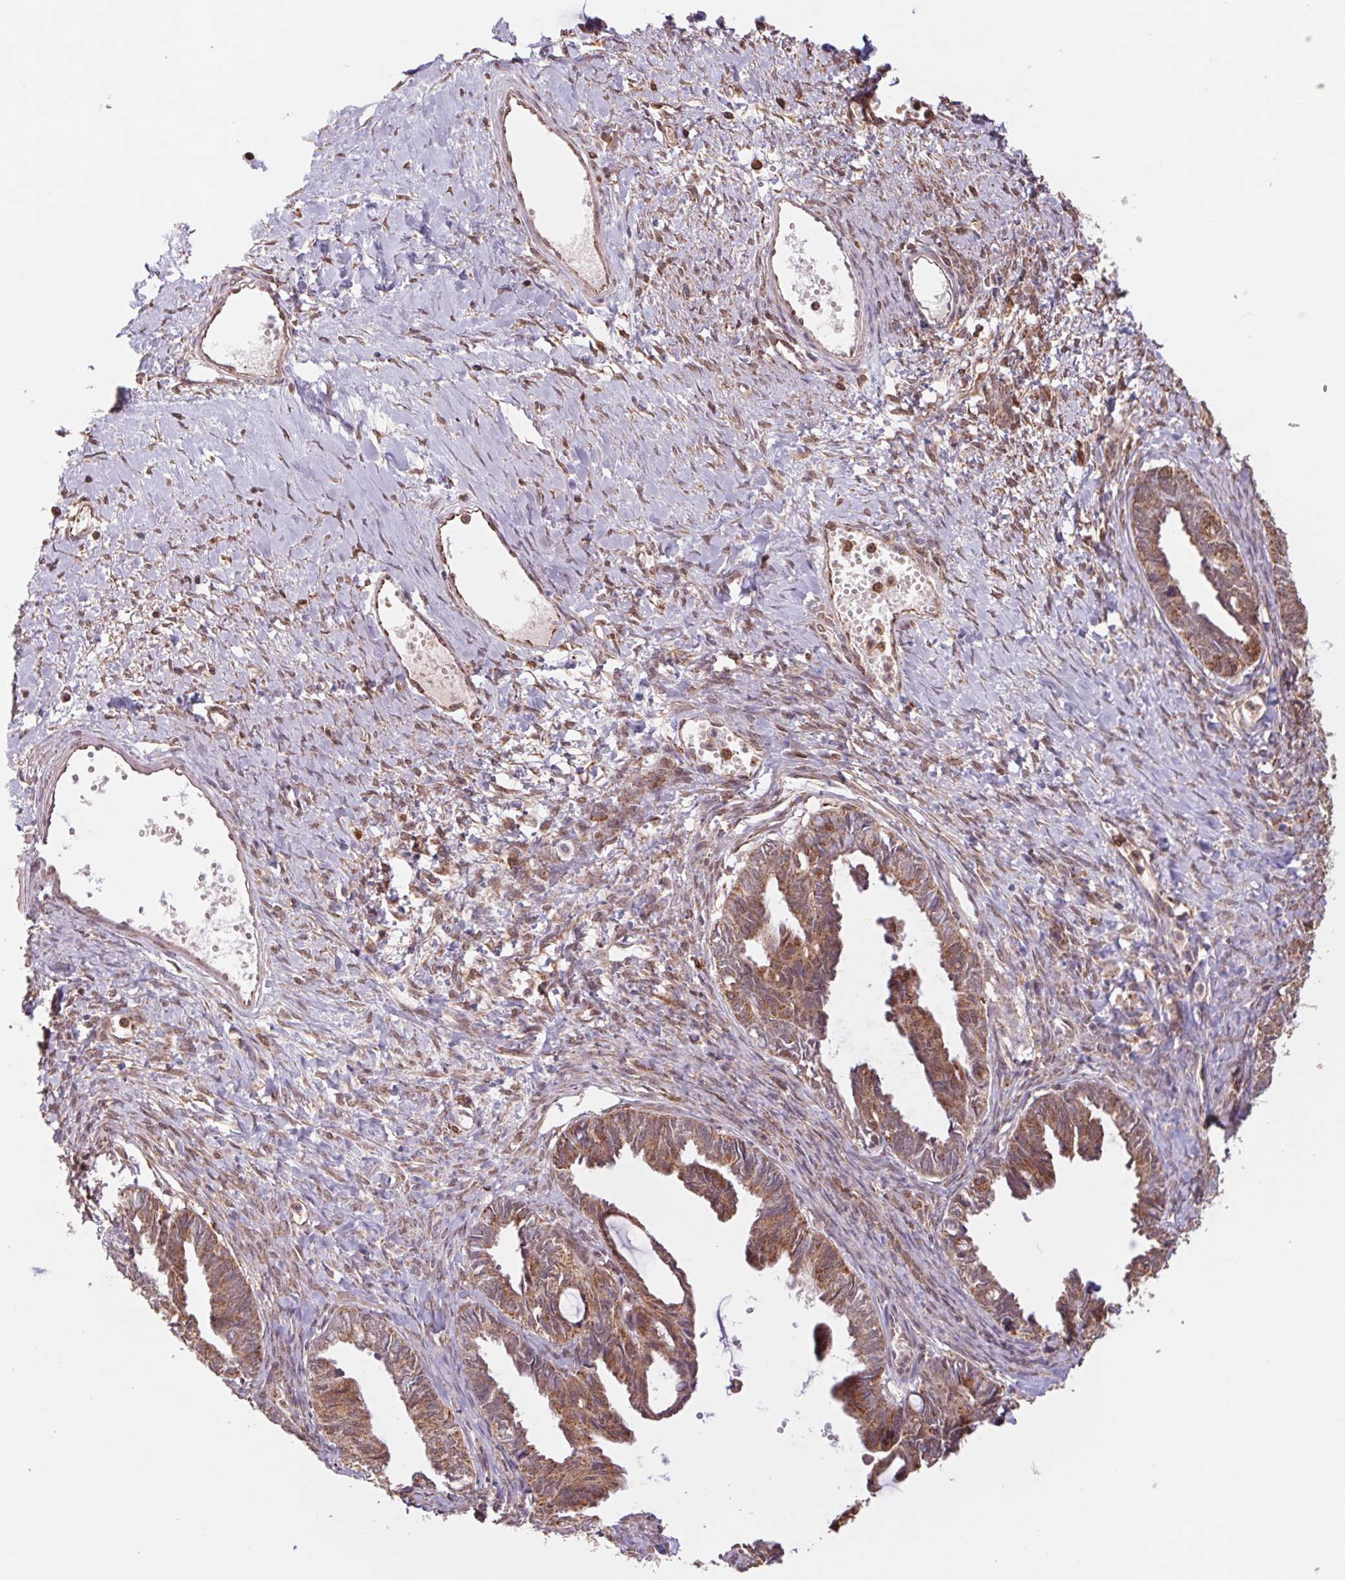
{"staining": {"intensity": "moderate", "quantity": ">75%", "location": "cytoplasmic/membranous"}, "tissue": "ovarian cancer", "cell_type": "Tumor cells", "image_type": "cancer", "snomed": [{"axis": "morphology", "description": "Cystadenocarcinoma, mucinous, NOS"}, {"axis": "topography", "description": "Ovary"}], "caption": "High-power microscopy captured an IHC histopathology image of ovarian cancer, revealing moderate cytoplasmic/membranous positivity in approximately >75% of tumor cells. Immunohistochemistry stains the protein in brown and the nuclei are stained blue.", "gene": "URM1", "patient": {"sex": "female", "age": 61}}